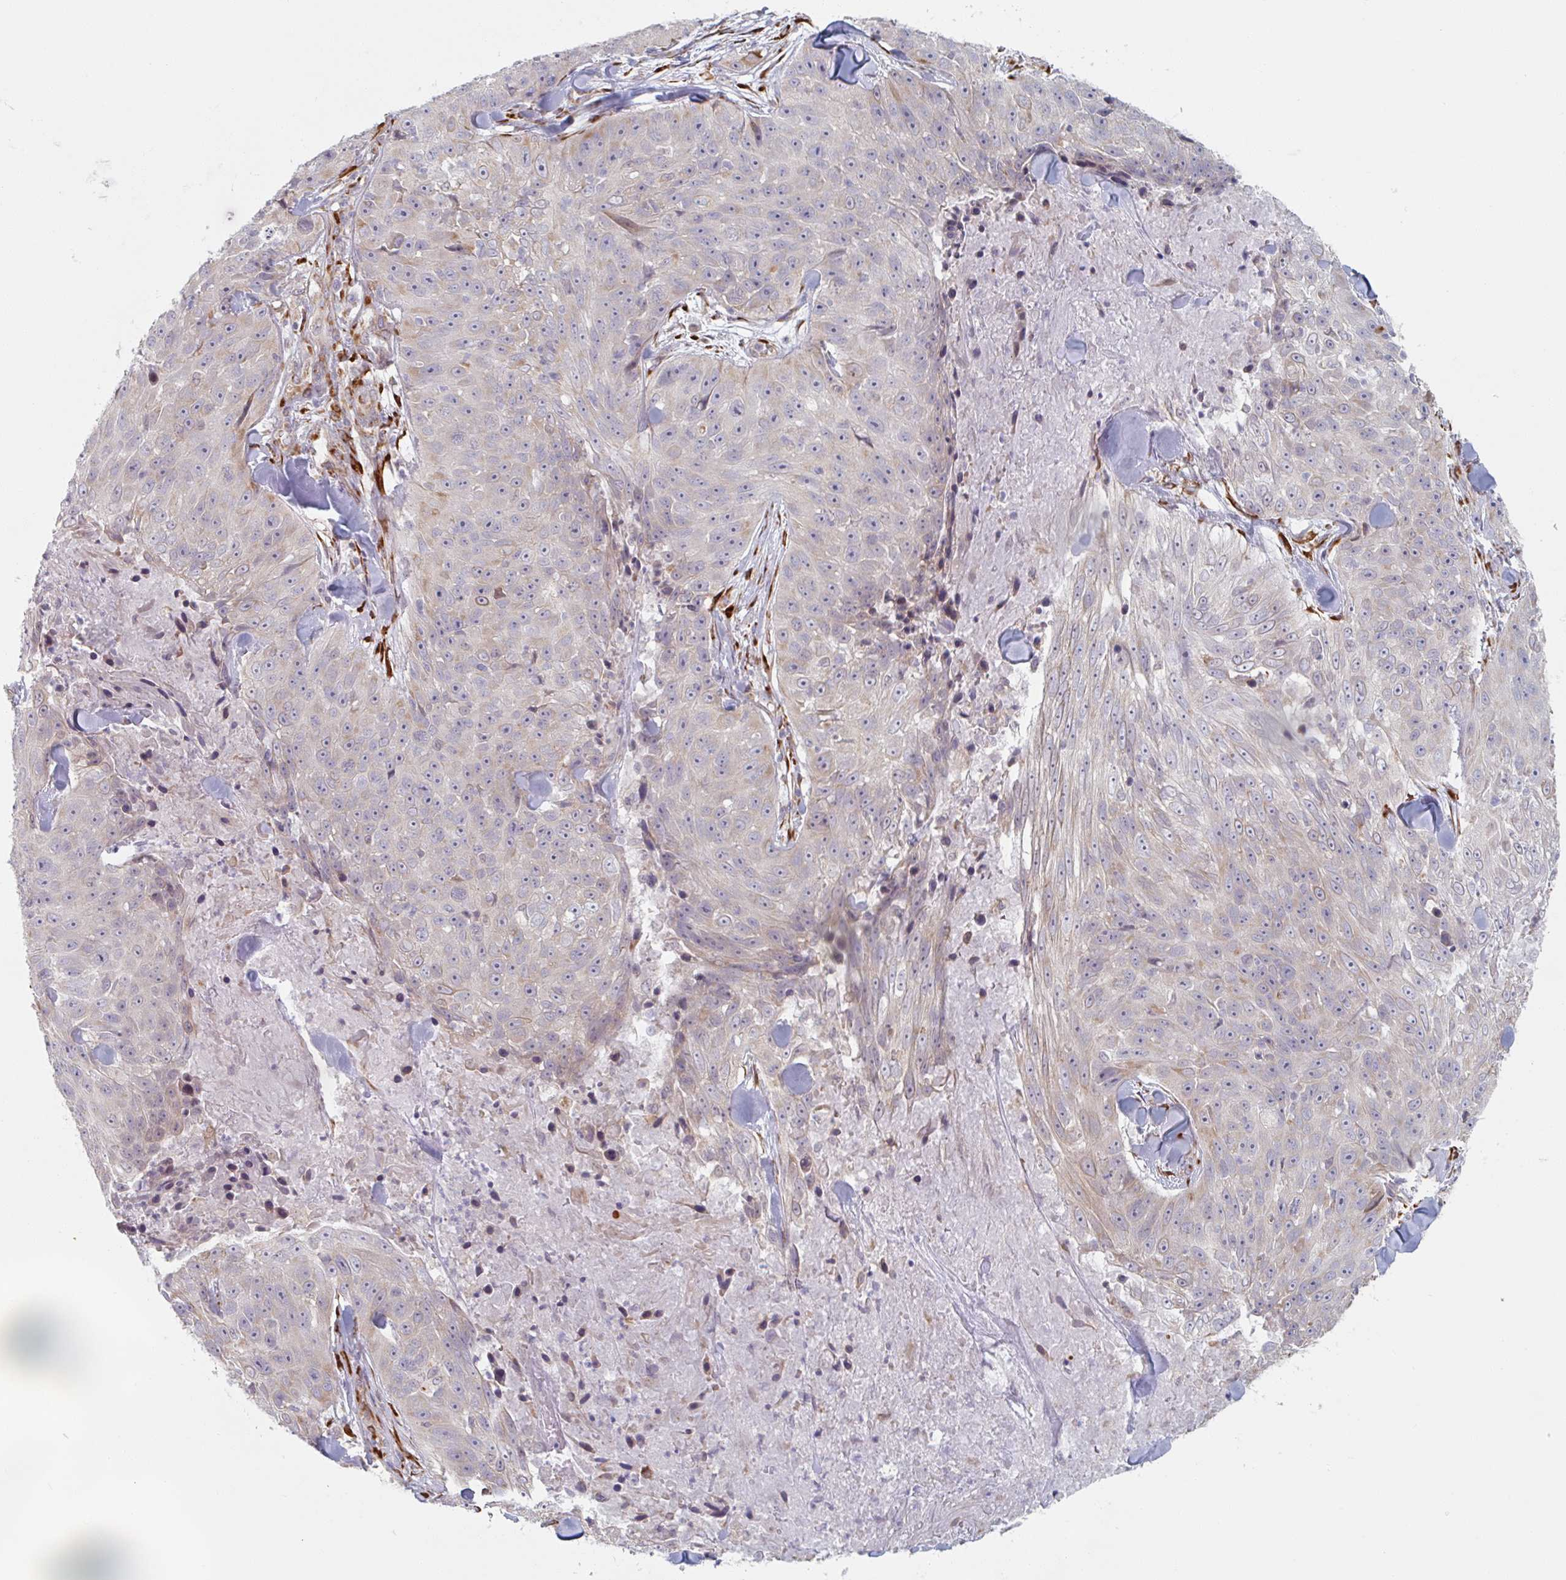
{"staining": {"intensity": "weak", "quantity": "<25%", "location": "cytoplasmic/membranous"}, "tissue": "skin cancer", "cell_type": "Tumor cells", "image_type": "cancer", "snomed": [{"axis": "morphology", "description": "Squamous cell carcinoma, NOS"}, {"axis": "topography", "description": "Skin"}], "caption": "DAB immunohistochemical staining of human skin cancer exhibits no significant expression in tumor cells. (Immunohistochemistry (ihc), brightfield microscopy, high magnification).", "gene": "TRAPPC10", "patient": {"sex": "female", "age": 87}}